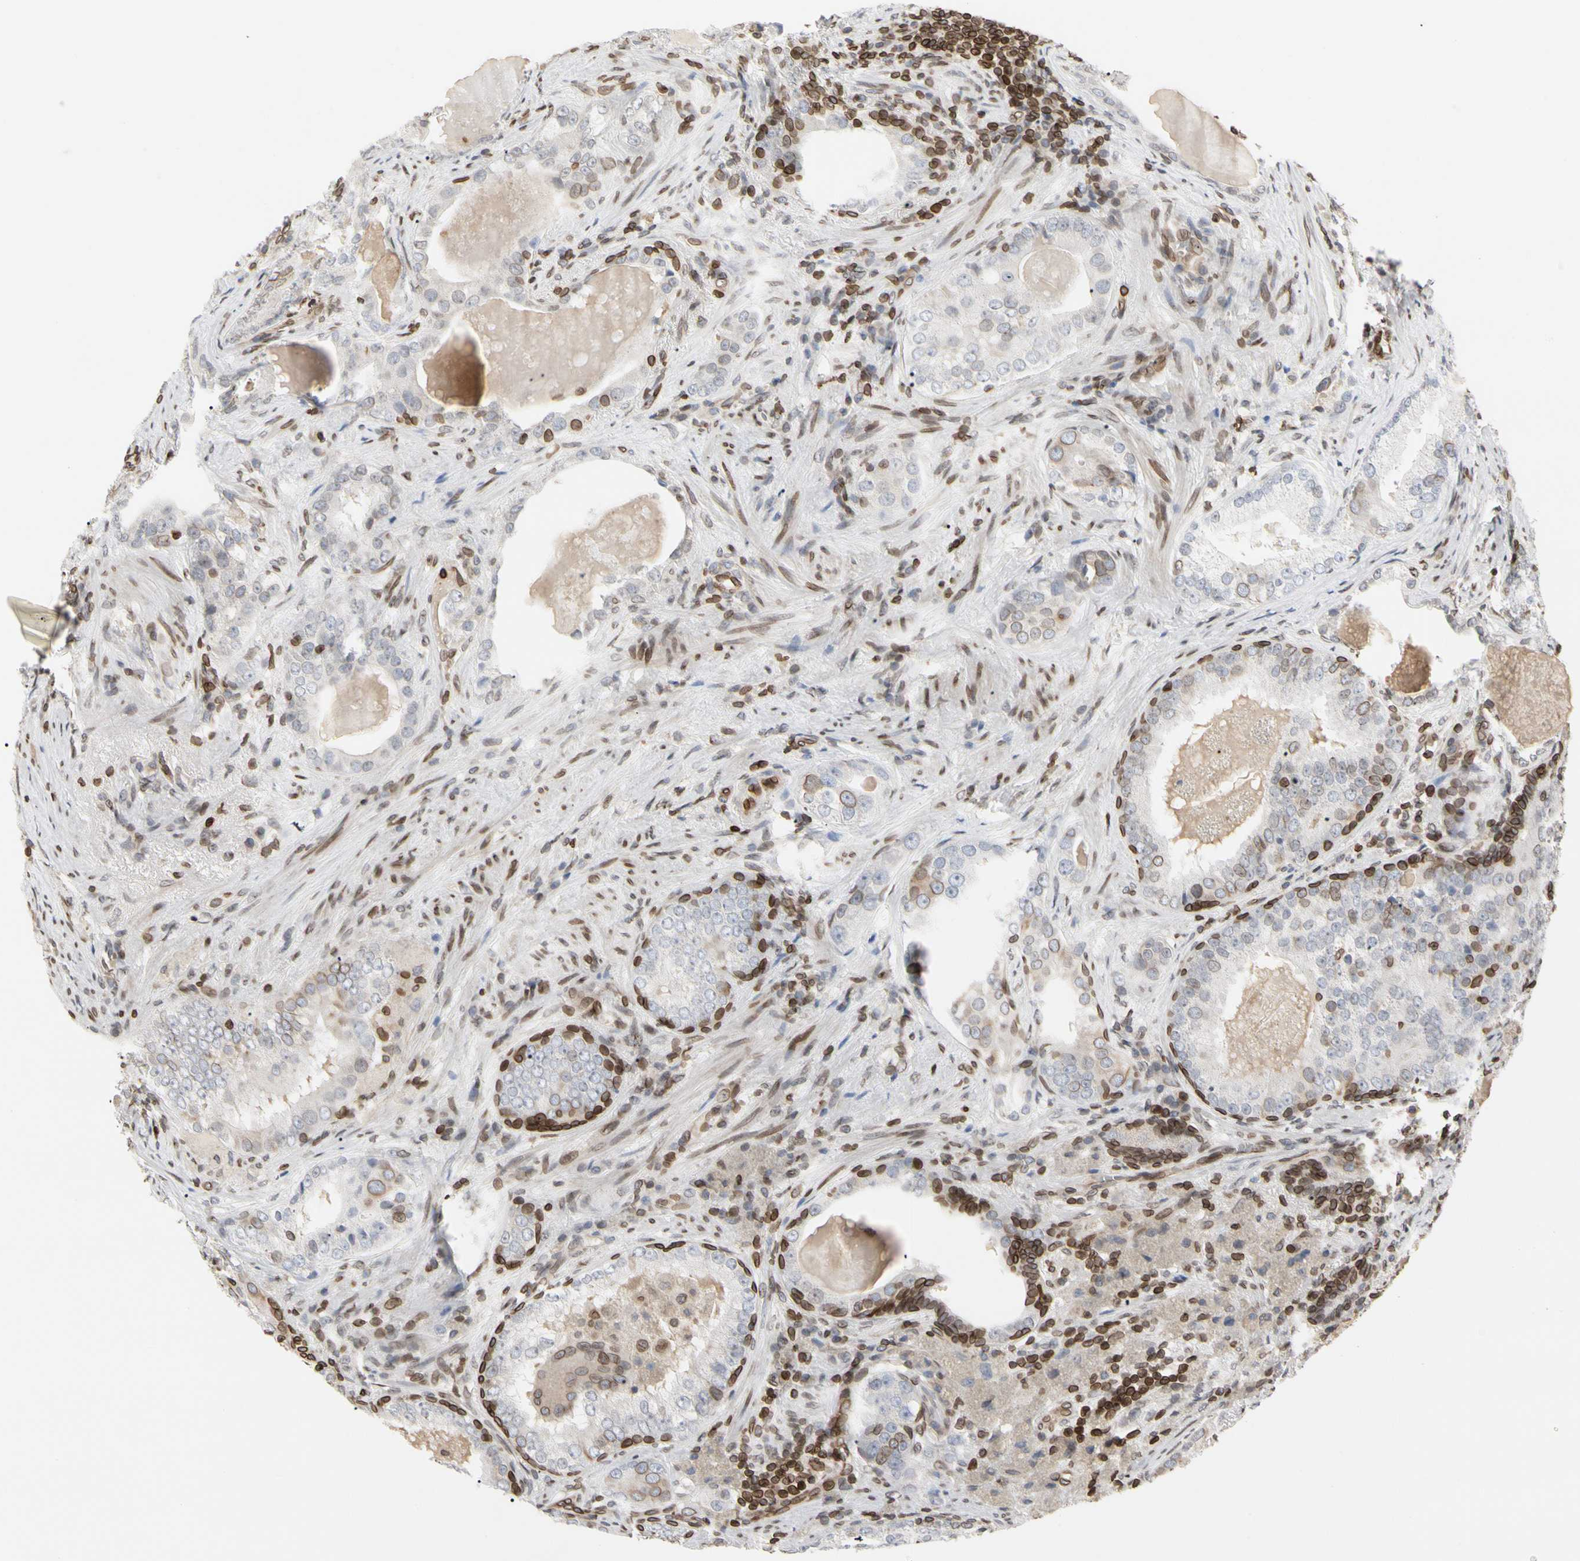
{"staining": {"intensity": "moderate", "quantity": "<25%", "location": "cytoplasmic/membranous,nuclear"}, "tissue": "prostate cancer", "cell_type": "Tumor cells", "image_type": "cancer", "snomed": [{"axis": "morphology", "description": "Adenocarcinoma, High grade"}, {"axis": "topography", "description": "Prostate"}], "caption": "Immunohistochemistry (IHC) image of human prostate adenocarcinoma (high-grade) stained for a protein (brown), which exhibits low levels of moderate cytoplasmic/membranous and nuclear positivity in approximately <25% of tumor cells.", "gene": "TMPO", "patient": {"sex": "male", "age": 66}}